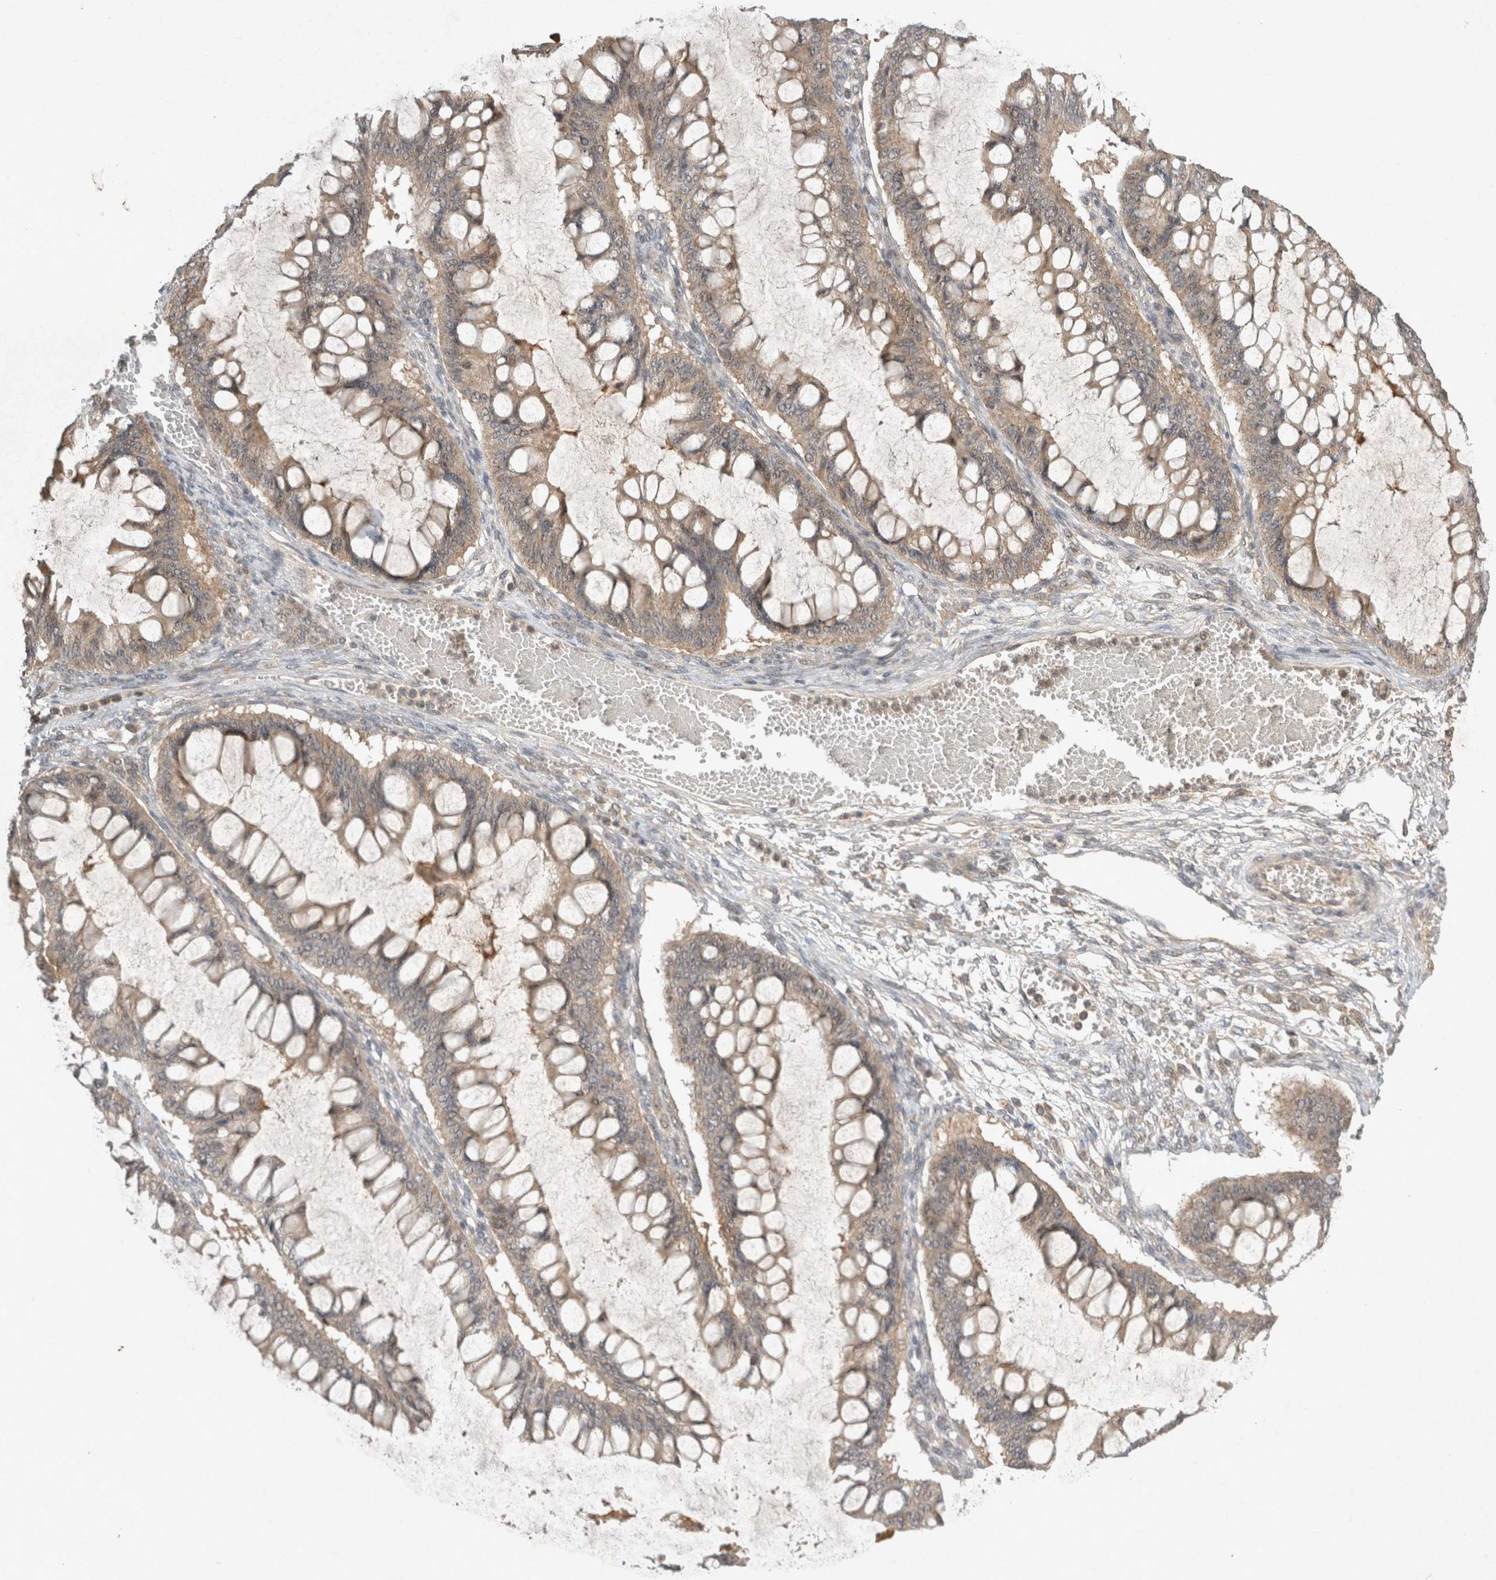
{"staining": {"intensity": "weak", "quantity": ">75%", "location": "cytoplasmic/membranous"}, "tissue": "ovarian cancer", "cell_type": "Tumor cells", "image_type": "cancer", "snomed": [{"axis": "morphology", "description": "Cystadenocarcinoma, mucinous, NOS"}, {"axis": "topography", "description": "Ovary"}], "caption": "Immunohistochemical staining of ovarian cancer demonstrates low levels of weak cytoplasmic/membranous positivity in approximately >75% of tumor cells.", "gene": "LOXL2", "patient": {"sex": "female", "age": 73}}